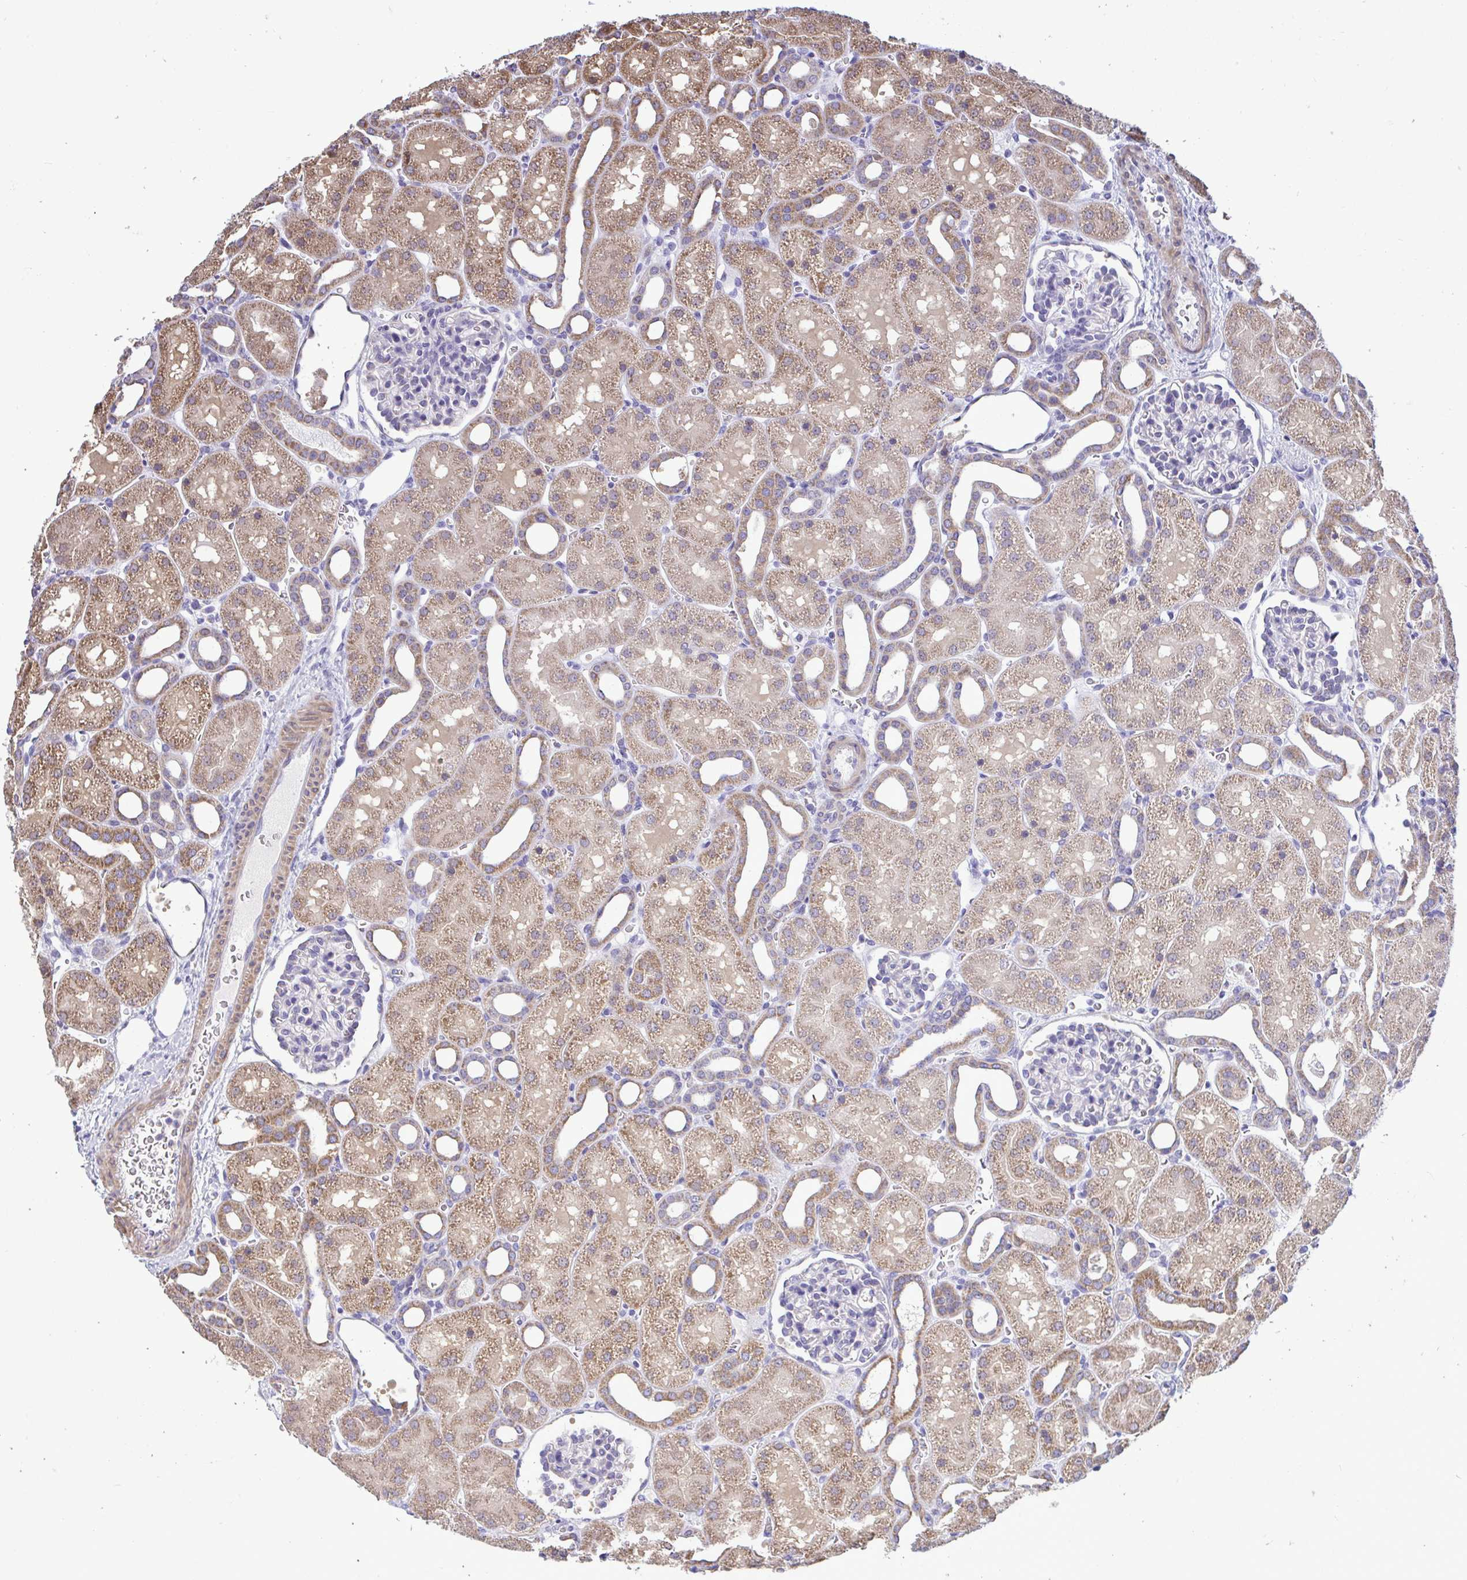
{"staining": {"intensity": "moderate", "quantity": "<25%", "location": "cytoplasmic/membranous"}, "tissue": "kidney", "cell_type": "Cells in glomeruli", "image_type": "normal", "snomed": [{"axis": "morphology", "description": "Normal tissue, NOS"}, {"axis": "topography", "description": "Kidney"}], "caption": "Kidney stained for a protein shows moderate cytoplasmic/membranous positivity in cells in glomeruli. The protein of interest is shown in brown color, while the nuclei are stained blue.", "gene": "ENSG00000269547", "patient": {"sex": "male", "age": 2}}